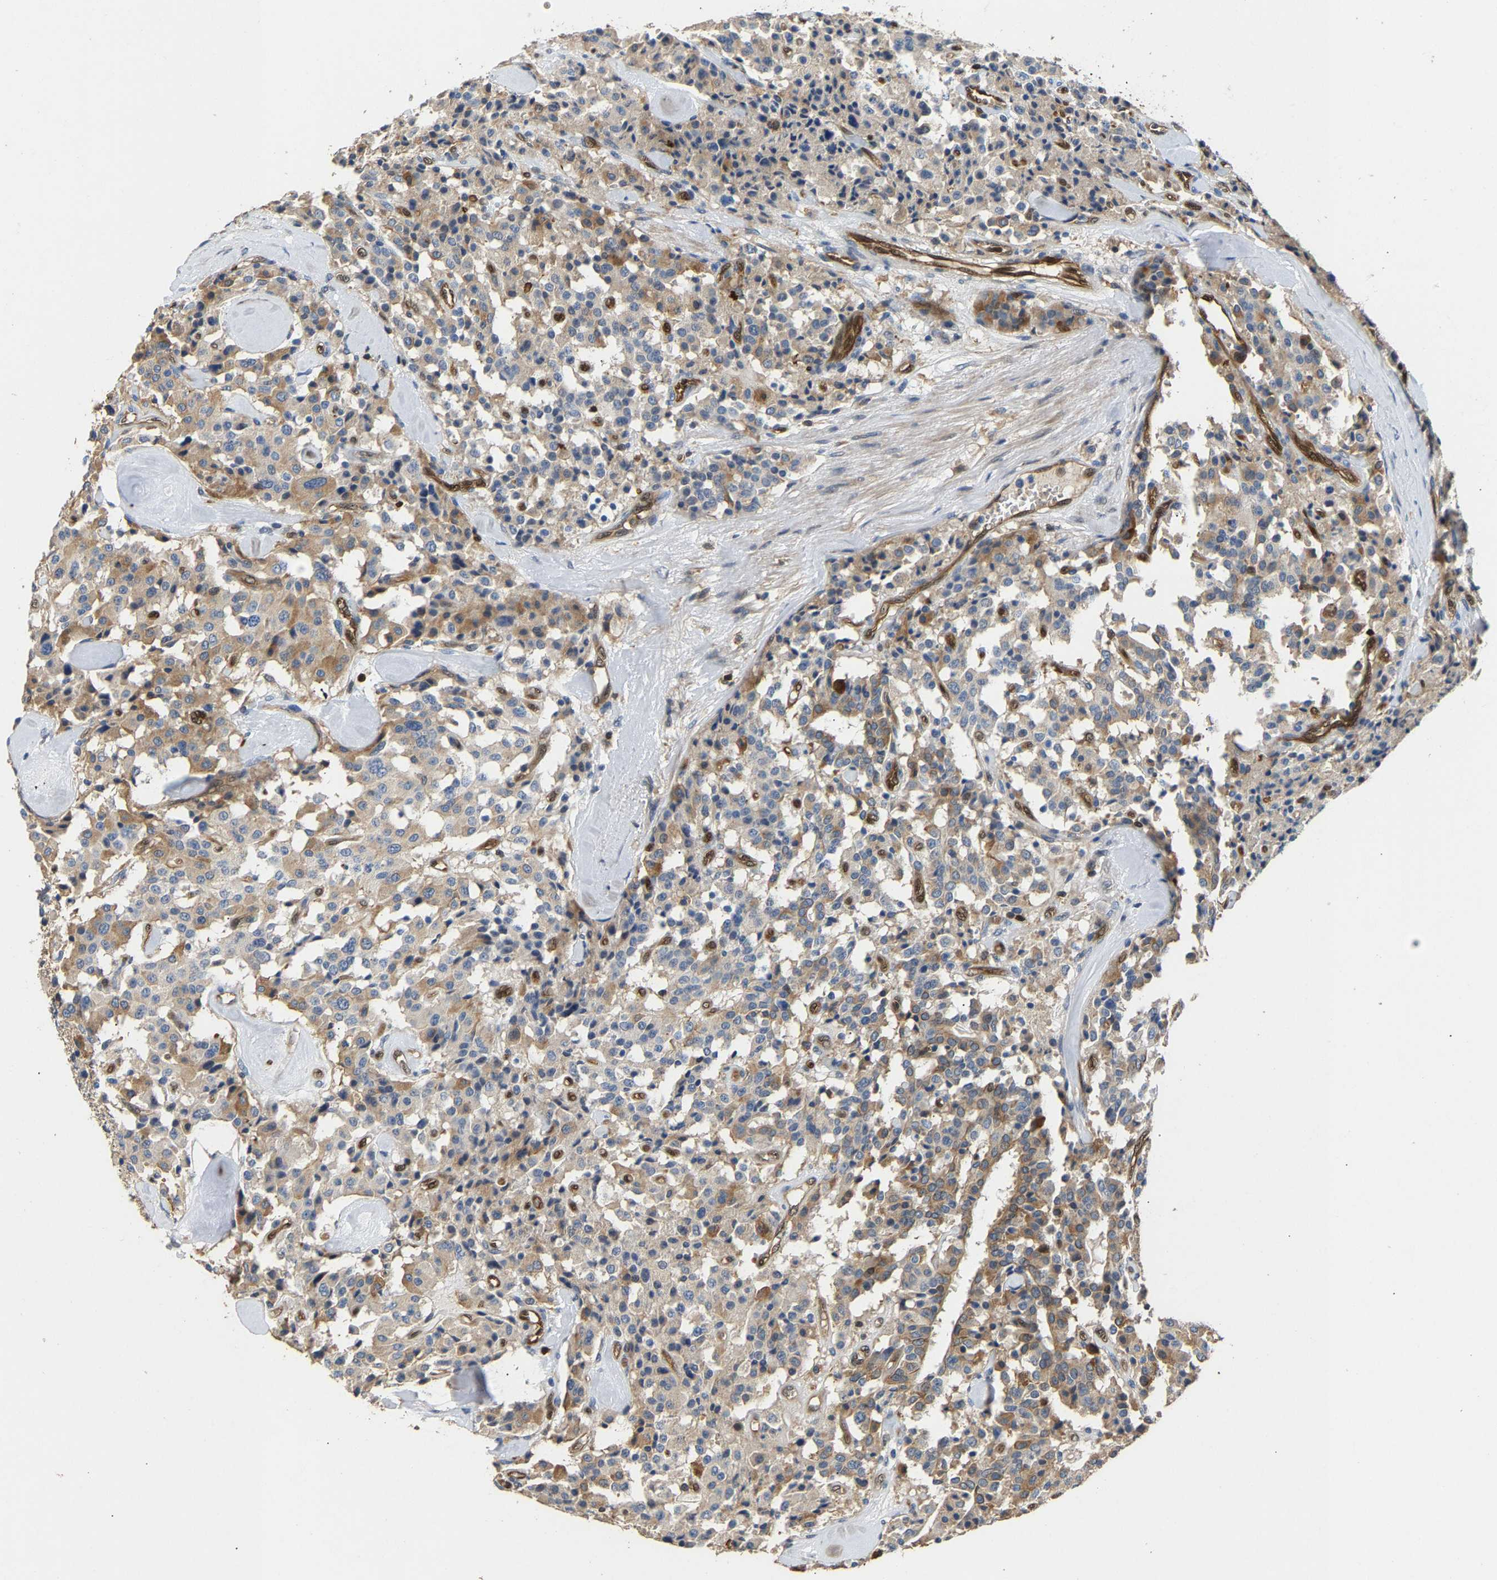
{"staining": {"intensity": "moderate", "quantity": "25%-75%", "location": "cytoplasmic/membranous"}, "tissue": "carcinoid", "cell_type": "Tumor cells", "image_type": "cancer", "snomed": [{"axis": "morphology", "description": "Carcinoid, malignant, NOS"}, {"axis": "topography", "description": "Lung"}], "caption": "A brown stain highlights moderate cytoplasmic/membranous positivity of a protein in human carcinoid tumor cells.", "gene": "GIMAP7", "patient": {"sex": "male", "age": 30}}